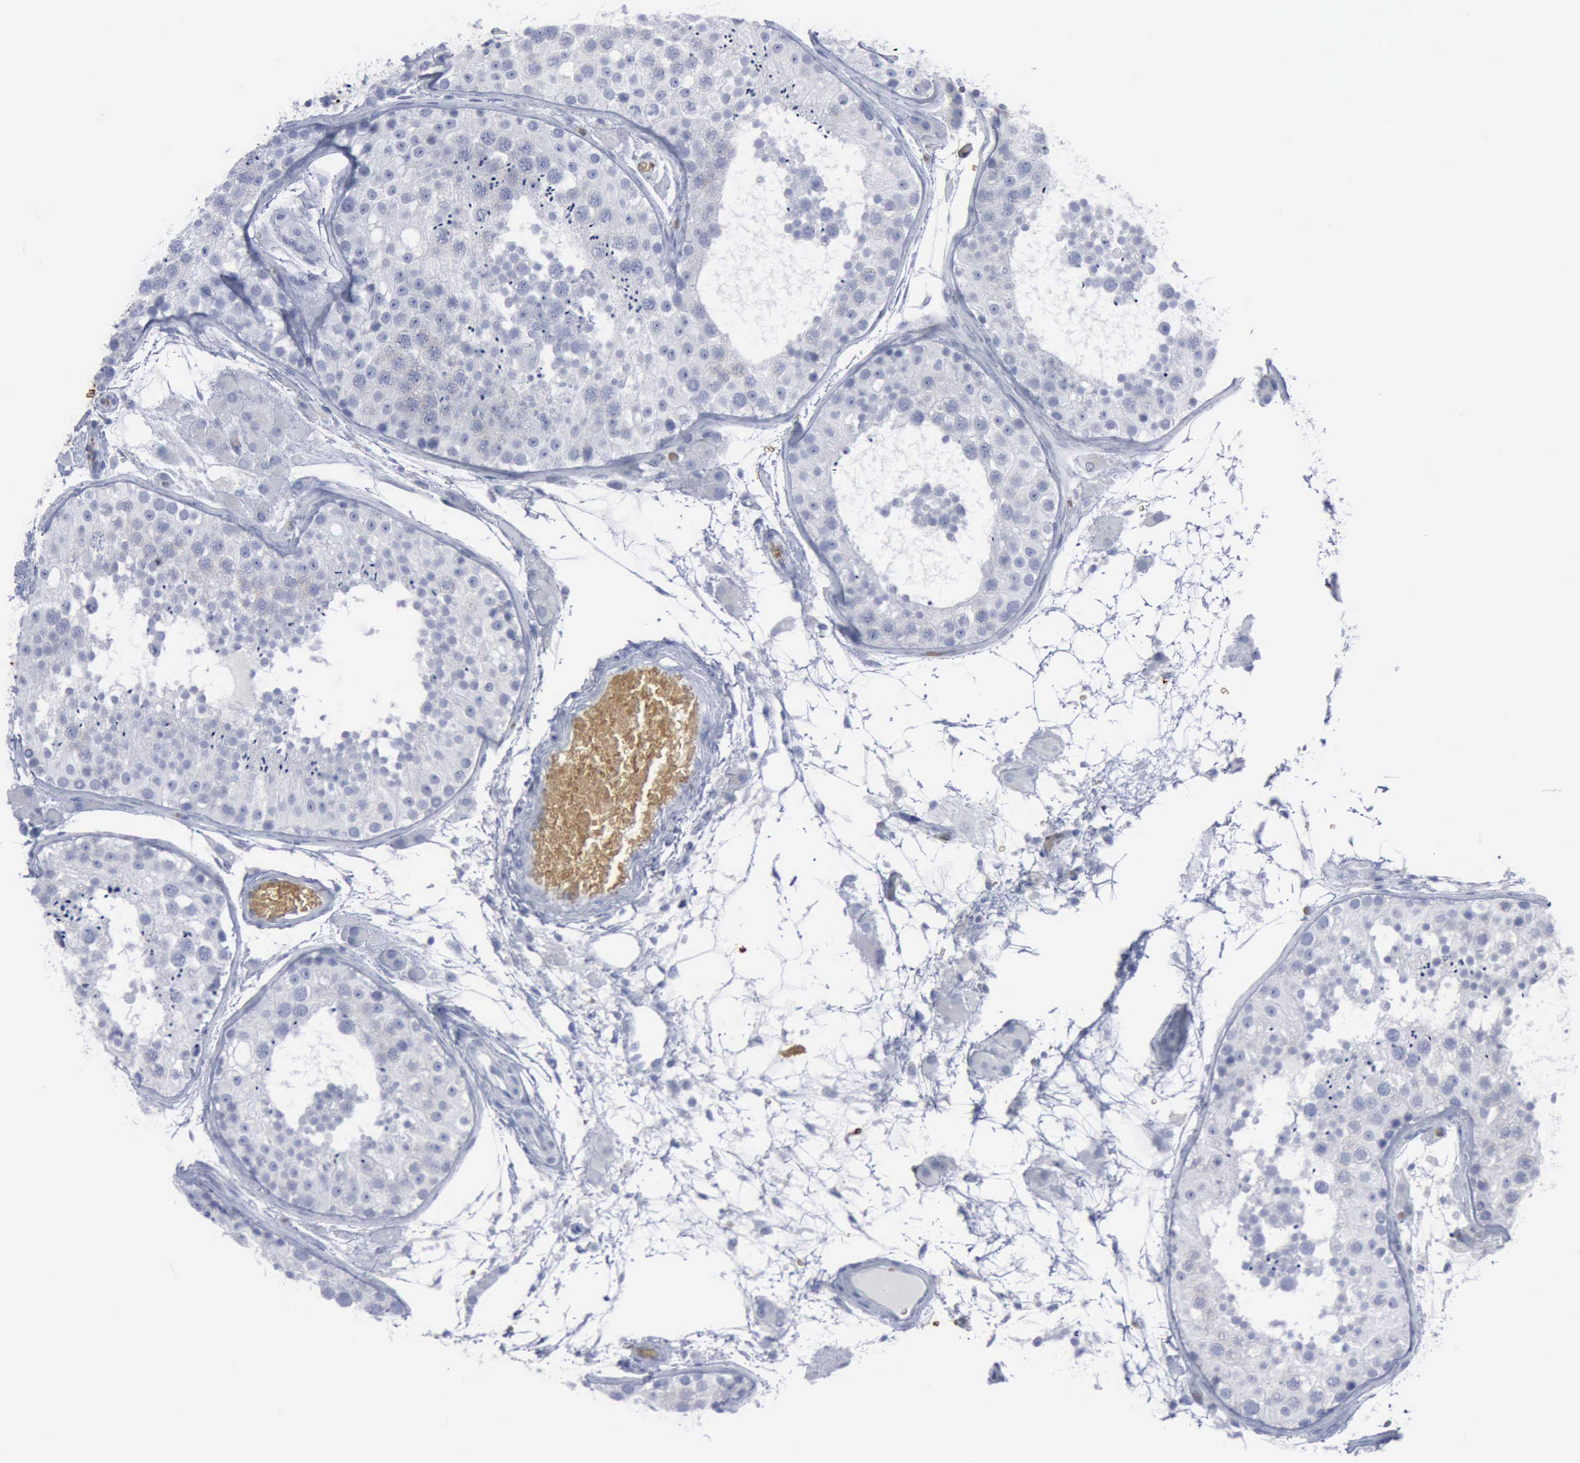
{"staining": {"intensity": "negative", "quantity": "none", "location": "none"}, "tissue": "testis", "cell_type": "Cells in seminiferous ducts", "image_type": "normal", "snomed": [{"axis": "morphology", "description": "Normal tissue, NOS"}, {"axis": "topography", "description": "Testis"}], "caption": "Immunohistochemistry of unremarkable testis shows no expression in cells in seminiferous ducts.", "gene": "TGFB1", "patient": {"sex": "male", "age": 26}}